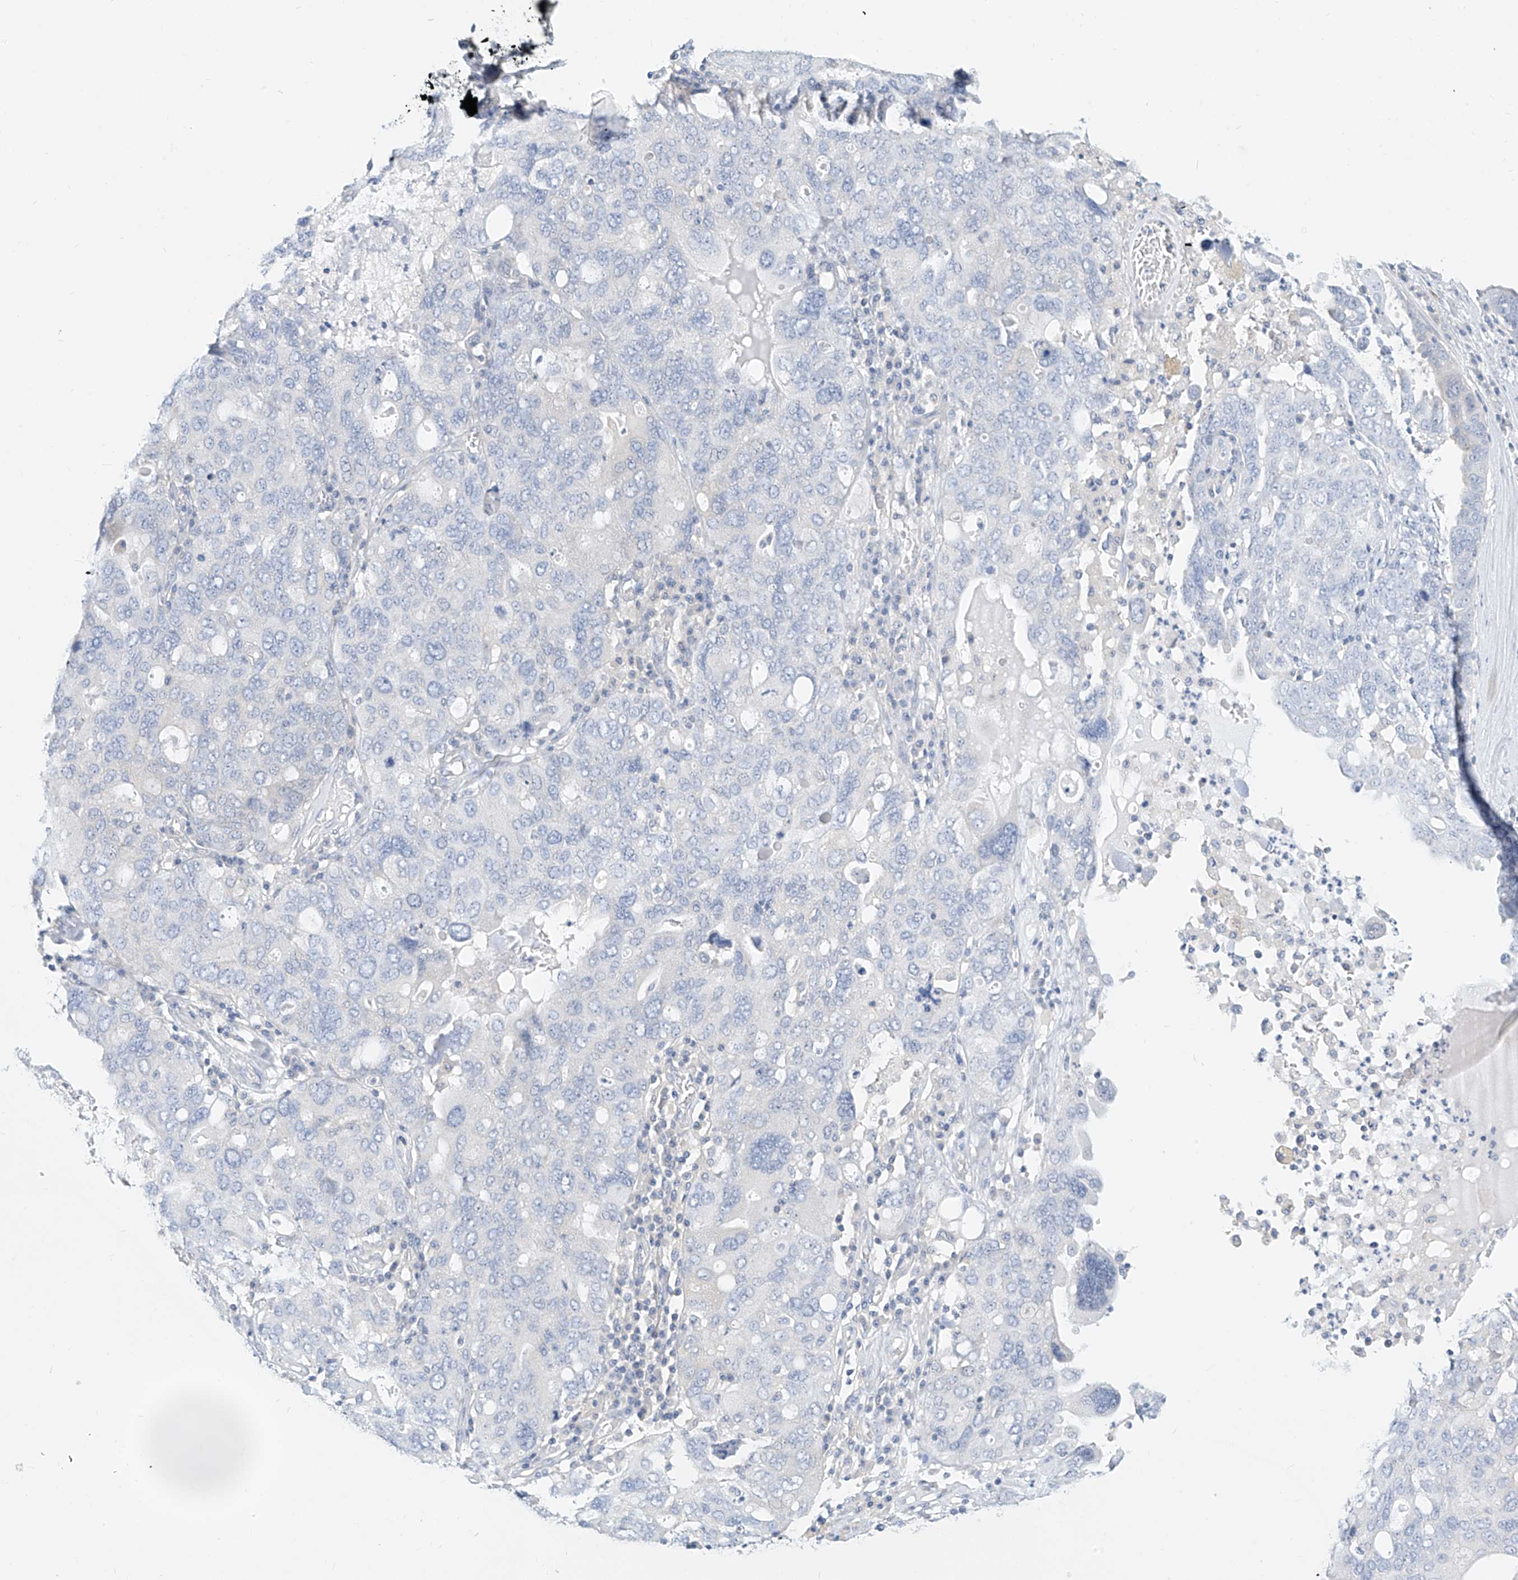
{"staining": {"intensity": "negative", "quantity": "none", "location": "none"}, "tissue": "ovarian cancer", "cell_type": "Tumor cells", "image_type": "cancer", "snomed": [{"axis": "morphology", "description": "Carcinoma, endometroid"}, {"axis": "topography", "description": "Ovary"}], "caption": "This histopathology image is of endometroid carcinoma (ovarian) stained with IHC to label a protein in brown with the nuclei are counter-stained blue. There is no positivity in tumor cells. (Immunohistochemistry (ihc), brightfield microscopy, high magnification).", "gene": "ZZEF1", "patient": {"sex": "female", "age": 62}}